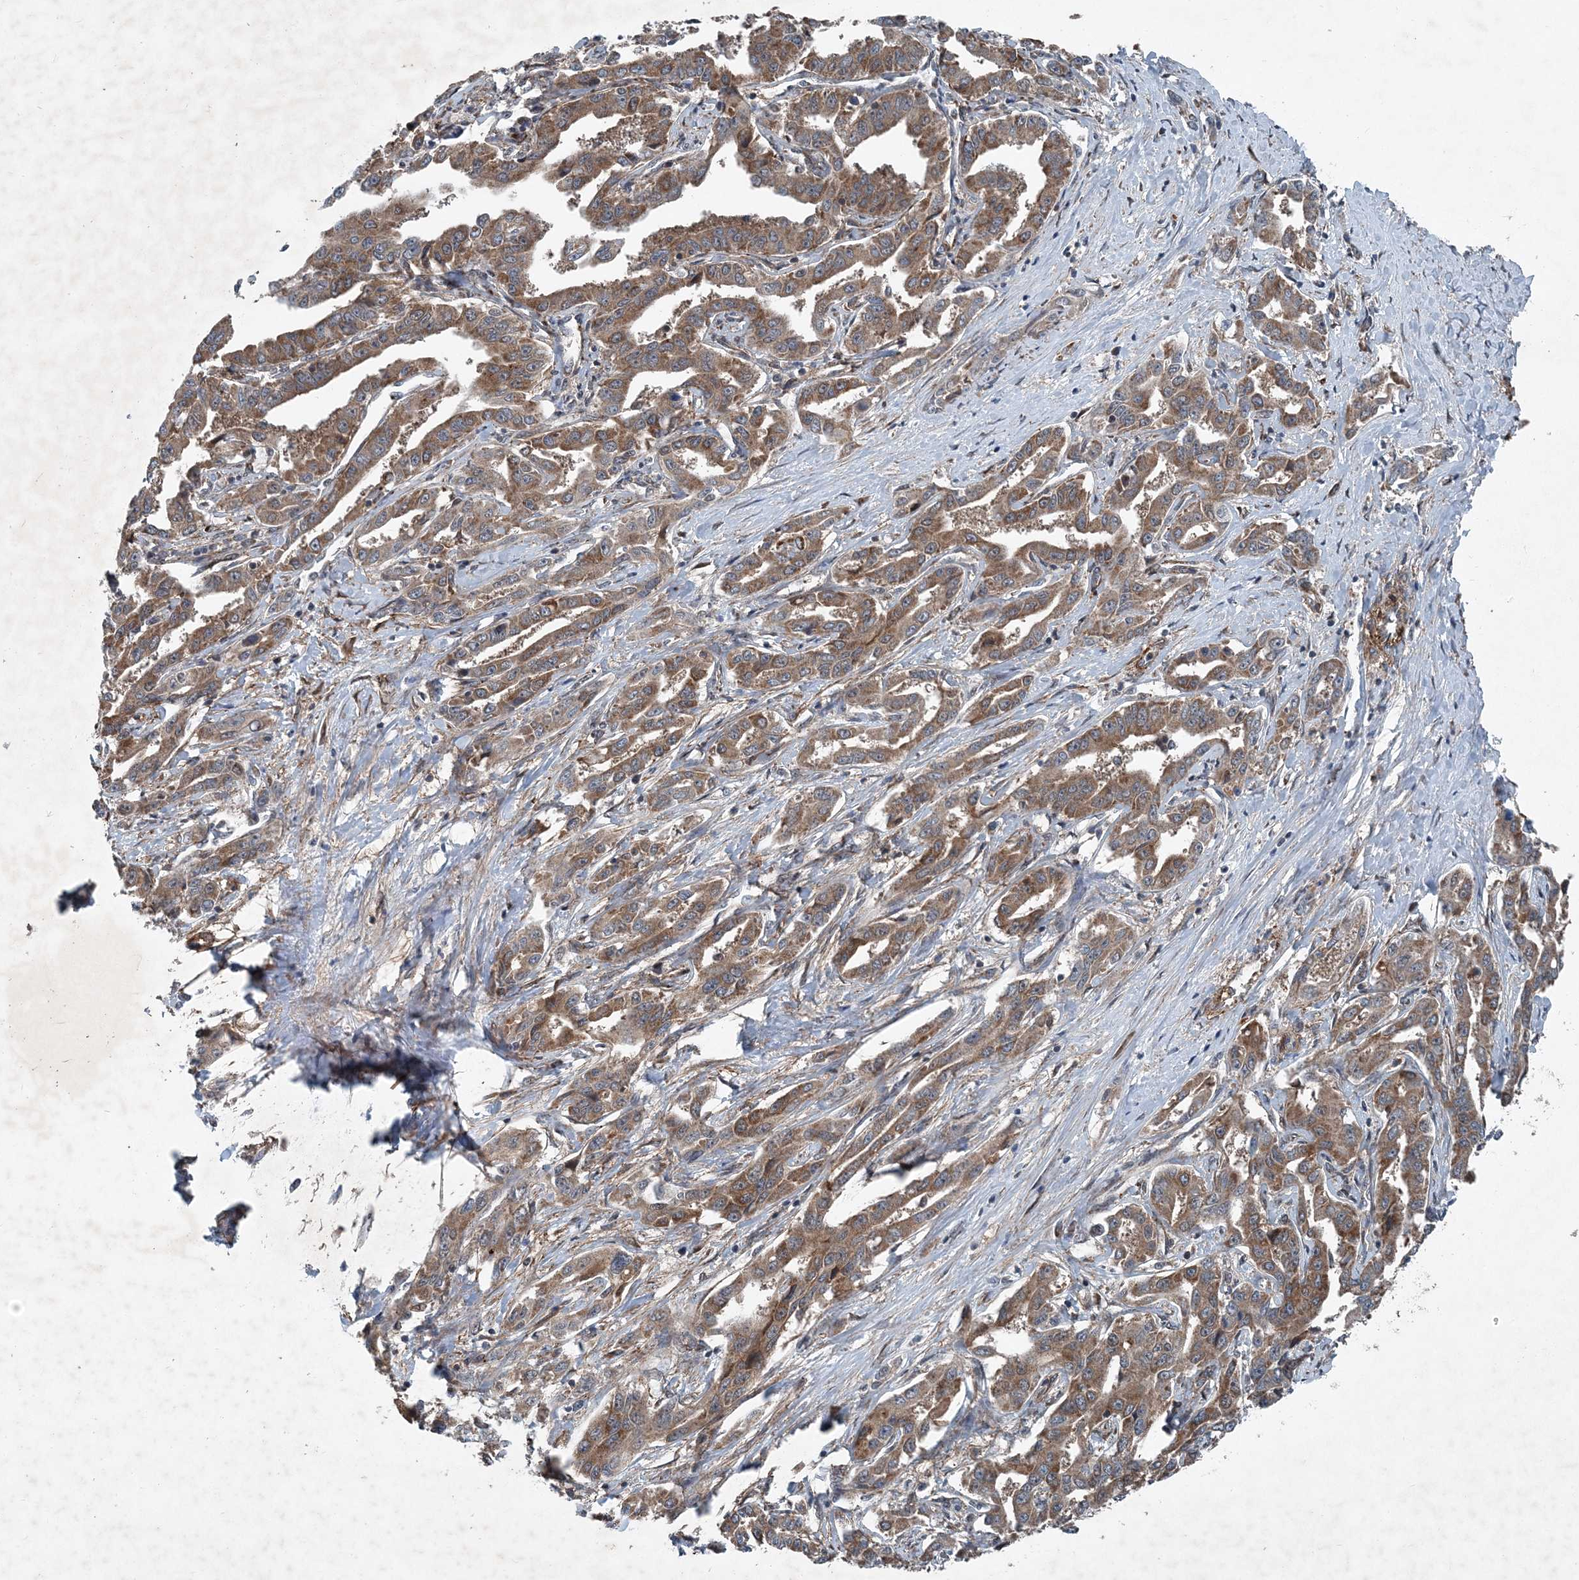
{"staining": {"intensity": "moderate", "quantity": ">75%", "location": "cytoplasmic/membranous"}, "tissue": "liver cancer", "cell_type": "Tumor cells", "image_type": "cancer", "snomed": [{"axis": "morphology", "description": "Cholangiocarcinoma"}, {"axis": "topography", "description": "Liver"}], "caption": "Human liver cholangiocarcinoma stained for a protein (brown) exhibits moderate cytoplasmic/membranous positive positivity in approximately >75% of tumor cells.", "gene": "NDUFA2", "patient": {"sex": "male", "age": 59}}